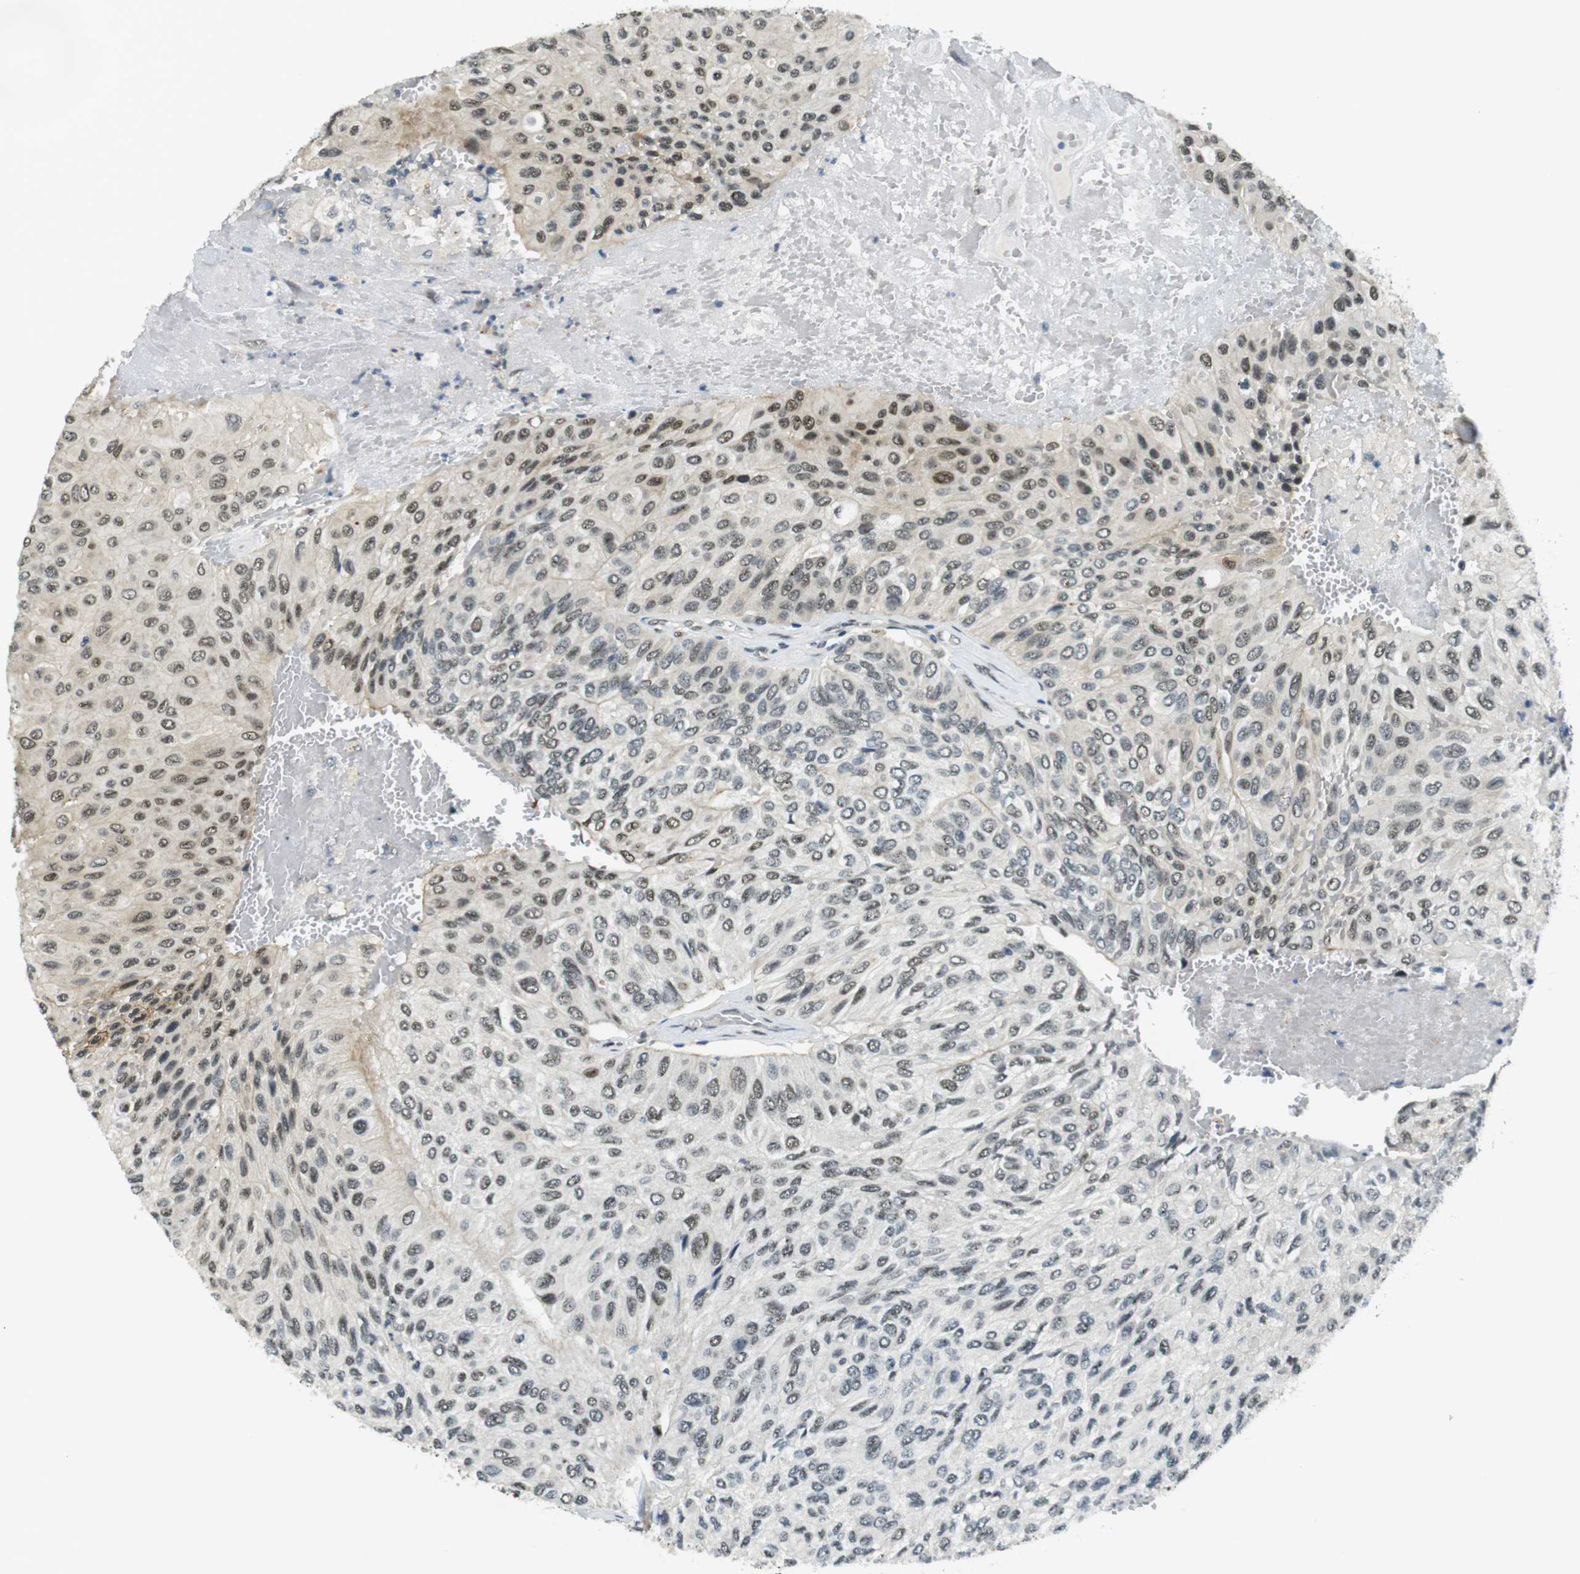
{"staining": {"intensity": "moderate", "quantity": "25%-75%", "location": "nuclear"}, "tissue": "urothelial cancer", "cell_type": "Tumor cells", "image_type": "cancer", "snomed": [{"axis": "morphology", "description": "Urothelial carcinoma, High grade"}, {"axis": "topography", "description": "Urinary bladder"}], "caption": "High-magnification brightfield microscopy of urothelial cancer stained with DAB (brown) and counterstained with hematoxylin (blue). tumor cells exhibit moderate nuclear expression is appreciated in about25%-75% of cells. (IHC, brightfield microscopy, high magnification).", "gene": "USP7", "patient": {"sex": "male", "age": 66}}